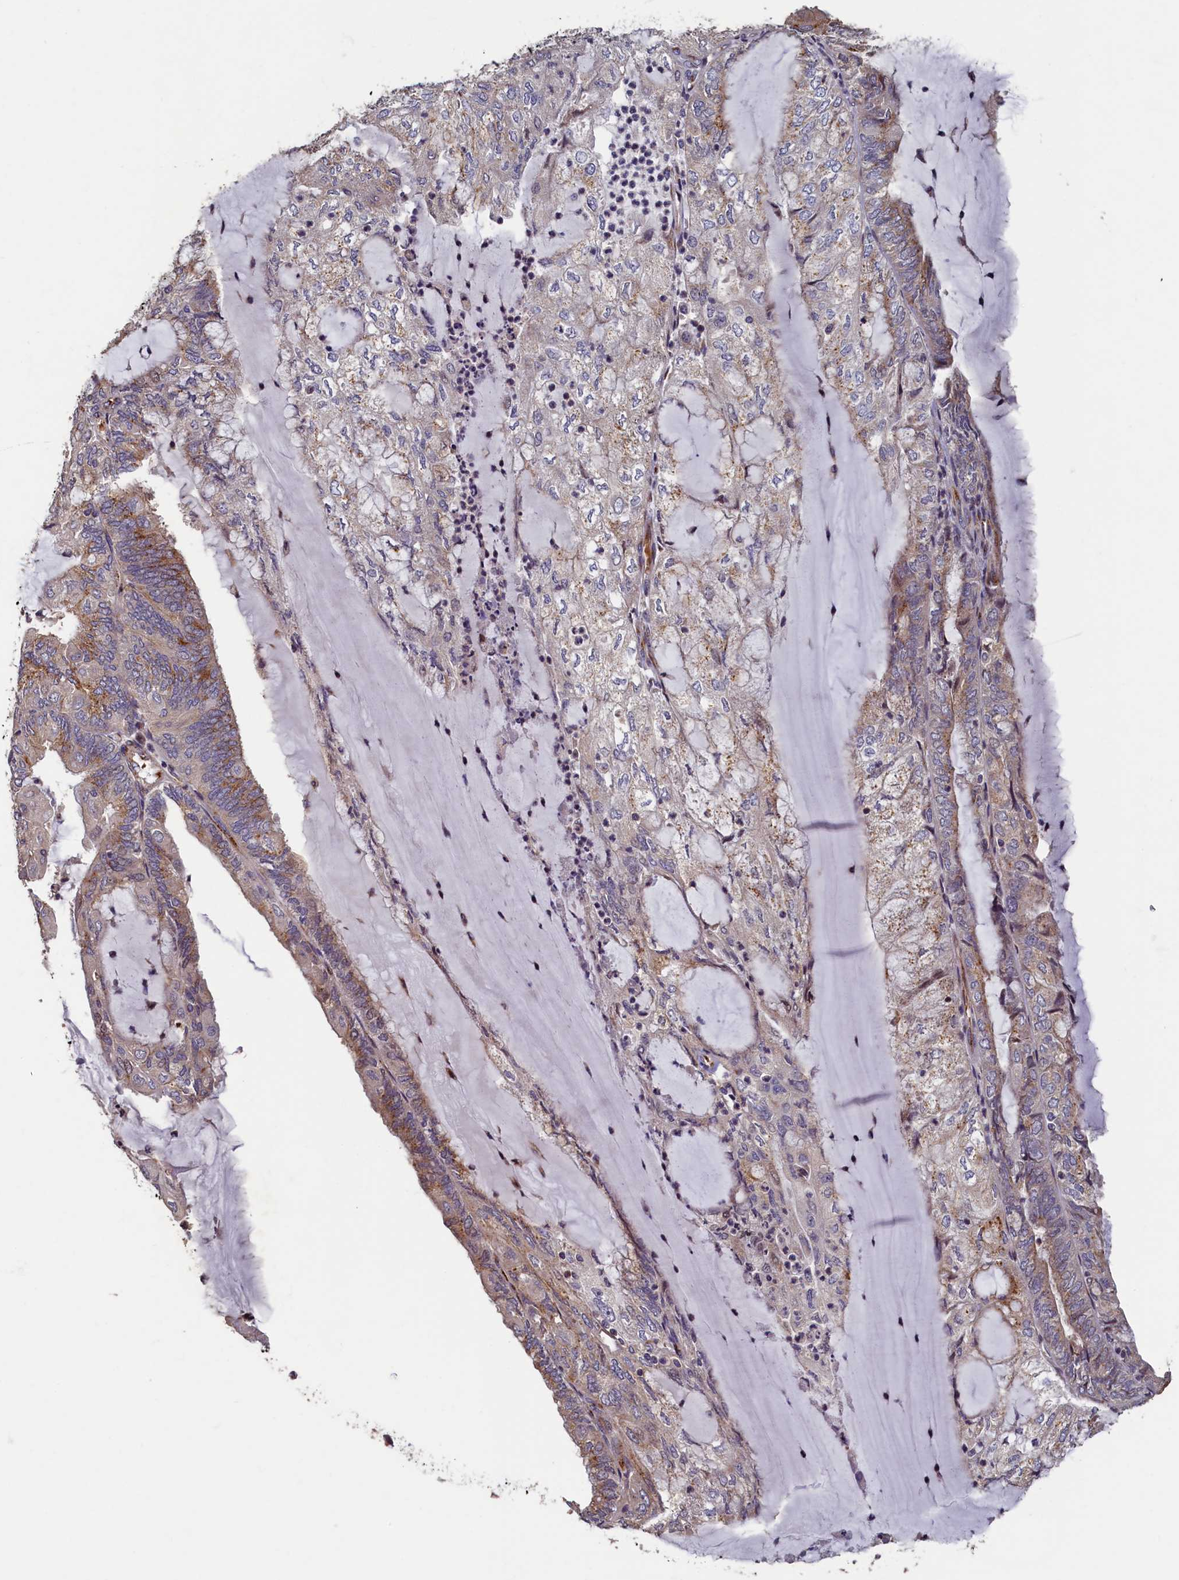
{"staining": {"intensity": "strong", "quantity": "25%-75%", "location": "cytoplasmic/membranous"}, "tissue": "endometrial cancer", "cell_type": "Tumor cells", "image_type": "cancer", "snomed": [{"axis": "morphology", "description": "Adenocarcinoma, NOS"}, {"axis": "topography", "description": "Endometrium"}], "caption": "Adenocarcinoma (endometrial) tissue shows strong cytoplasmic/membranous positivity in about 25%-75% of tumor cells", "gene": "TMEM181", "patient": {"sex": "female", "age": 81}}